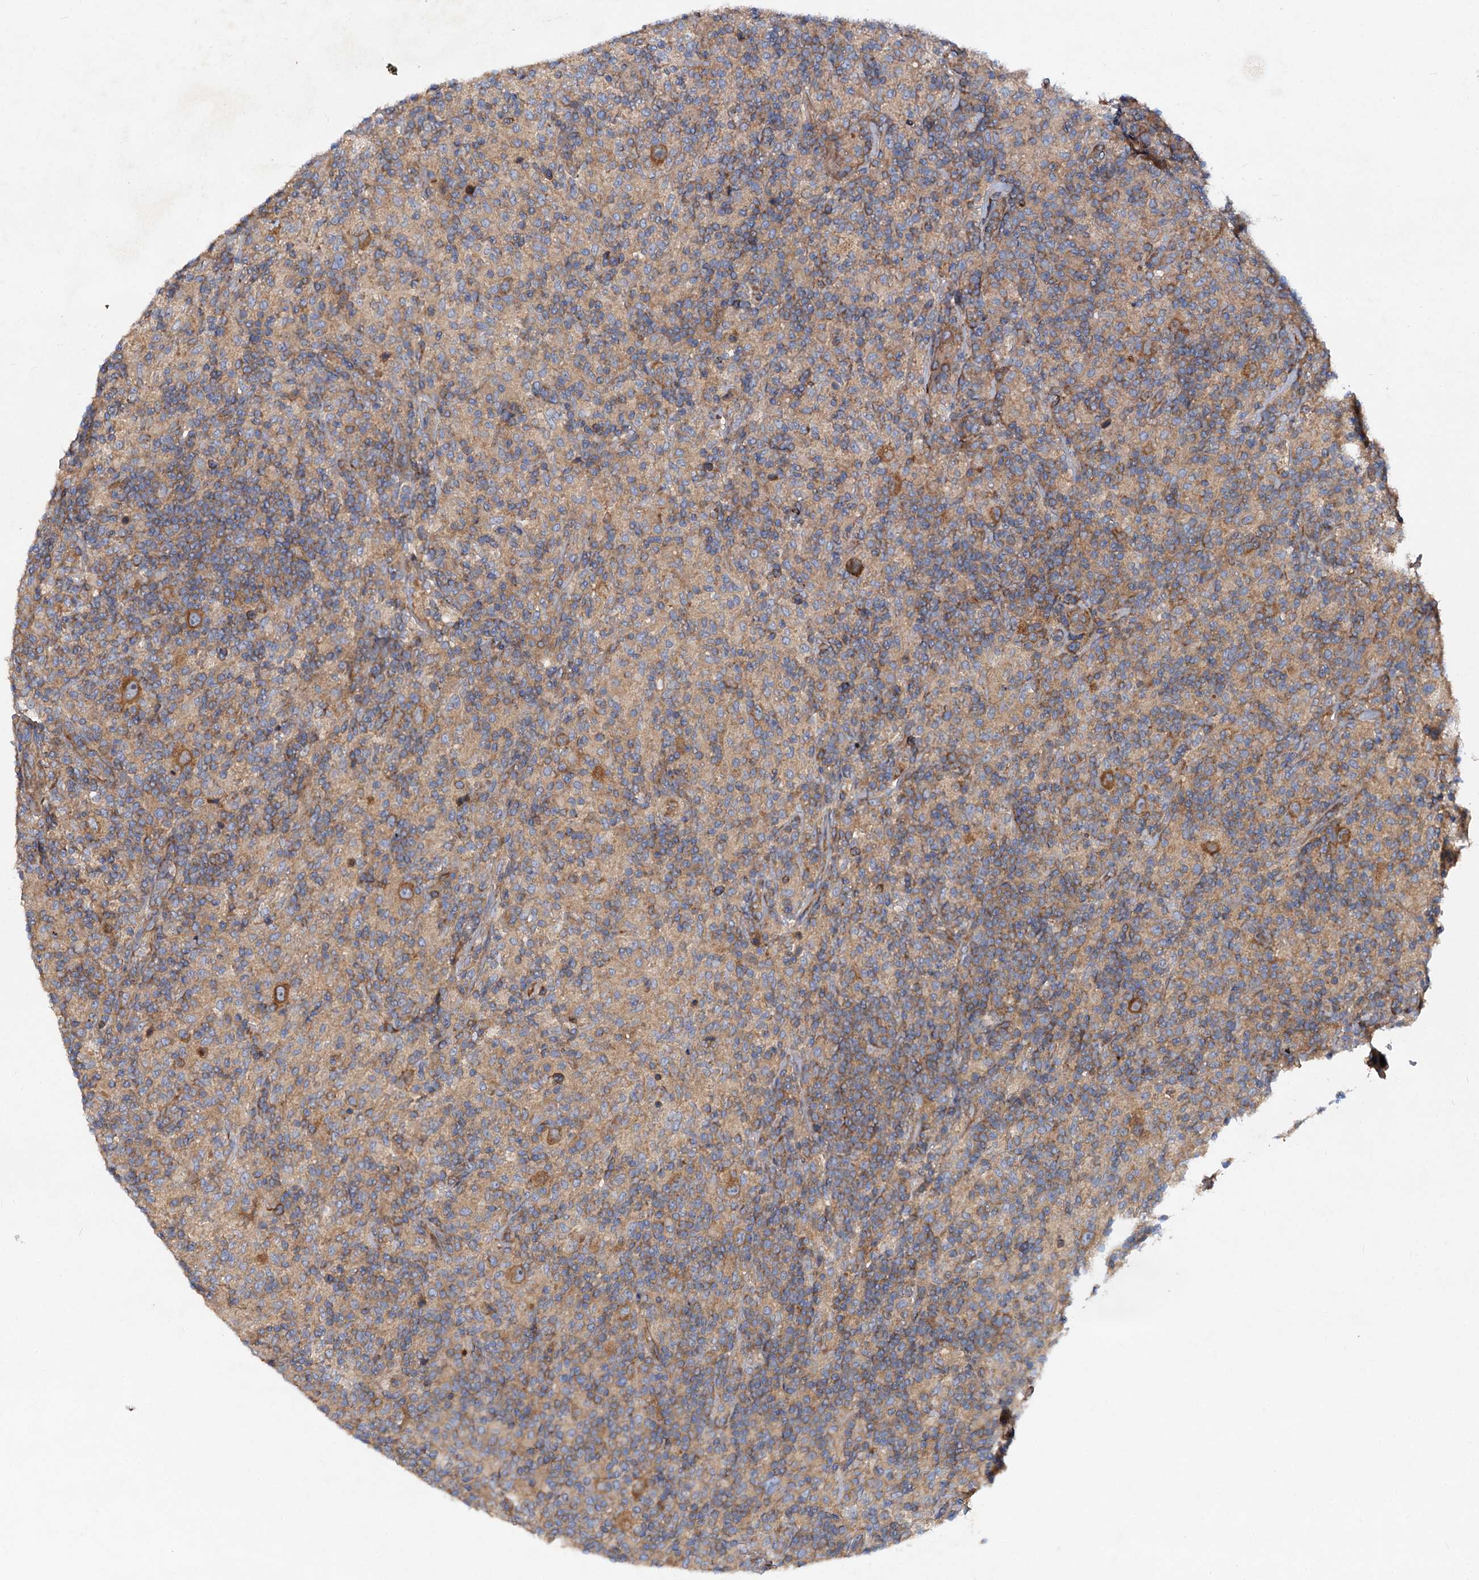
{"staining": {"intensity": "moderate", "quantity": ">75%", "location": "cytoplasmic/membranous"}, "tissue": "lymphoma", "cell_type": "Tumor cells", "image_type": "cancer", "snomed": [{"axis": "morphology", "description": "Hodgkin's disease, NOS"}, {"axis": "topography", "description": "Lymph node"}], "caption": "IHC image of neoplastic tissue: lymphoma stained using IHC exhibits medium levels of moderate protein expression localized specifically in the cytoplasmic/membranous of tumor cells, appearing as a cytoplasmic/membranous brown color.", "gene": "ALKBH7", "patient": {"sex": "male", "age": 70}}